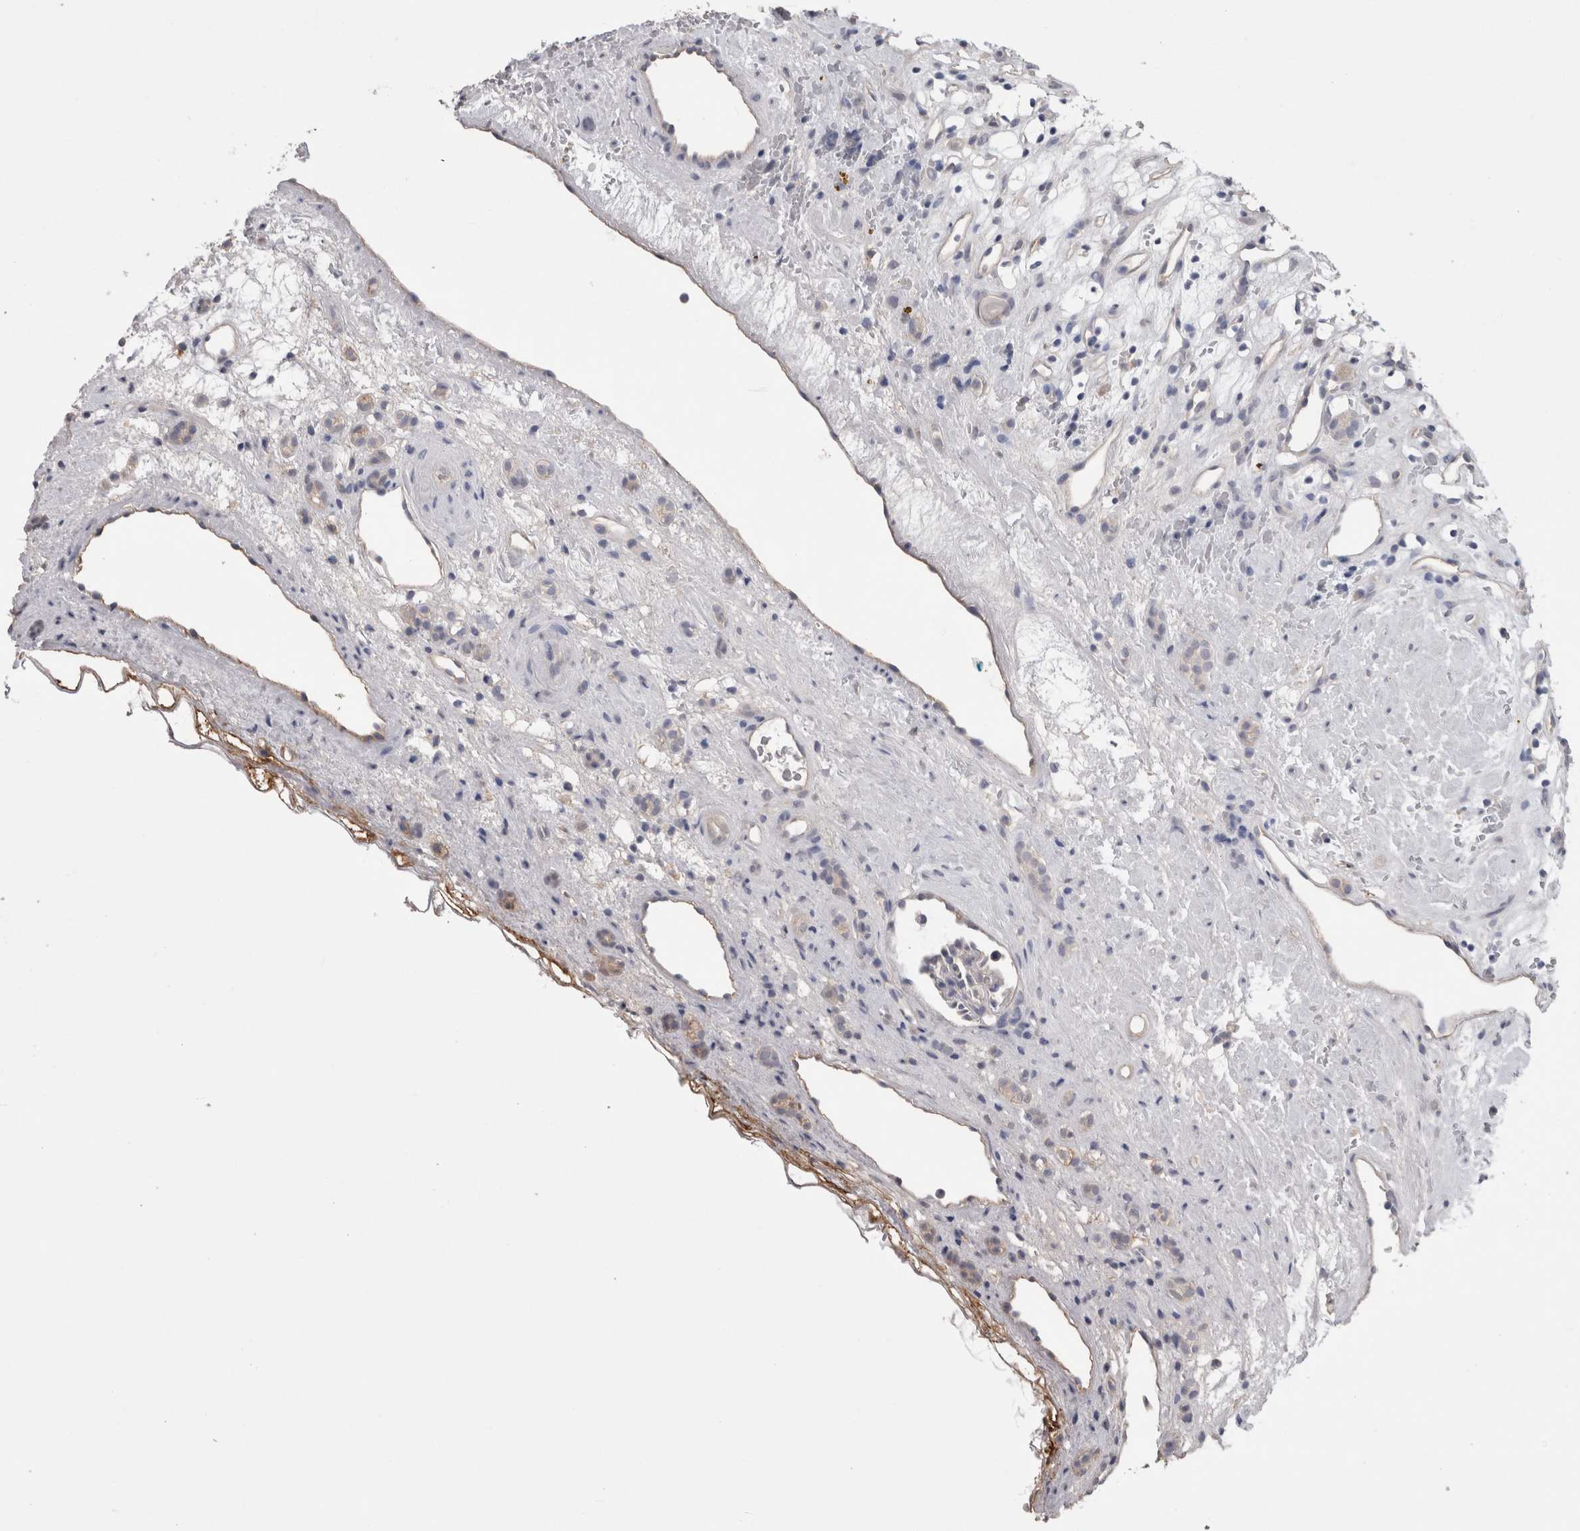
{"staining": {"intensity": "negative", "quantity": "none", "location": "none"}, "tissue": "renal cancer", "cell_type": "Tumor cells", "image_type": "cancer", "snomed": [{"axis": "morphology", "description": "Adenocarcinoma, NOS"}, {"axis": "topography", "description": "Kidney"}], "caption": "IHC of renal cancer reveals no staining in tumor cells.", "gene": "NECTIN2", "patient": {"sex": "female", "age": 60}}